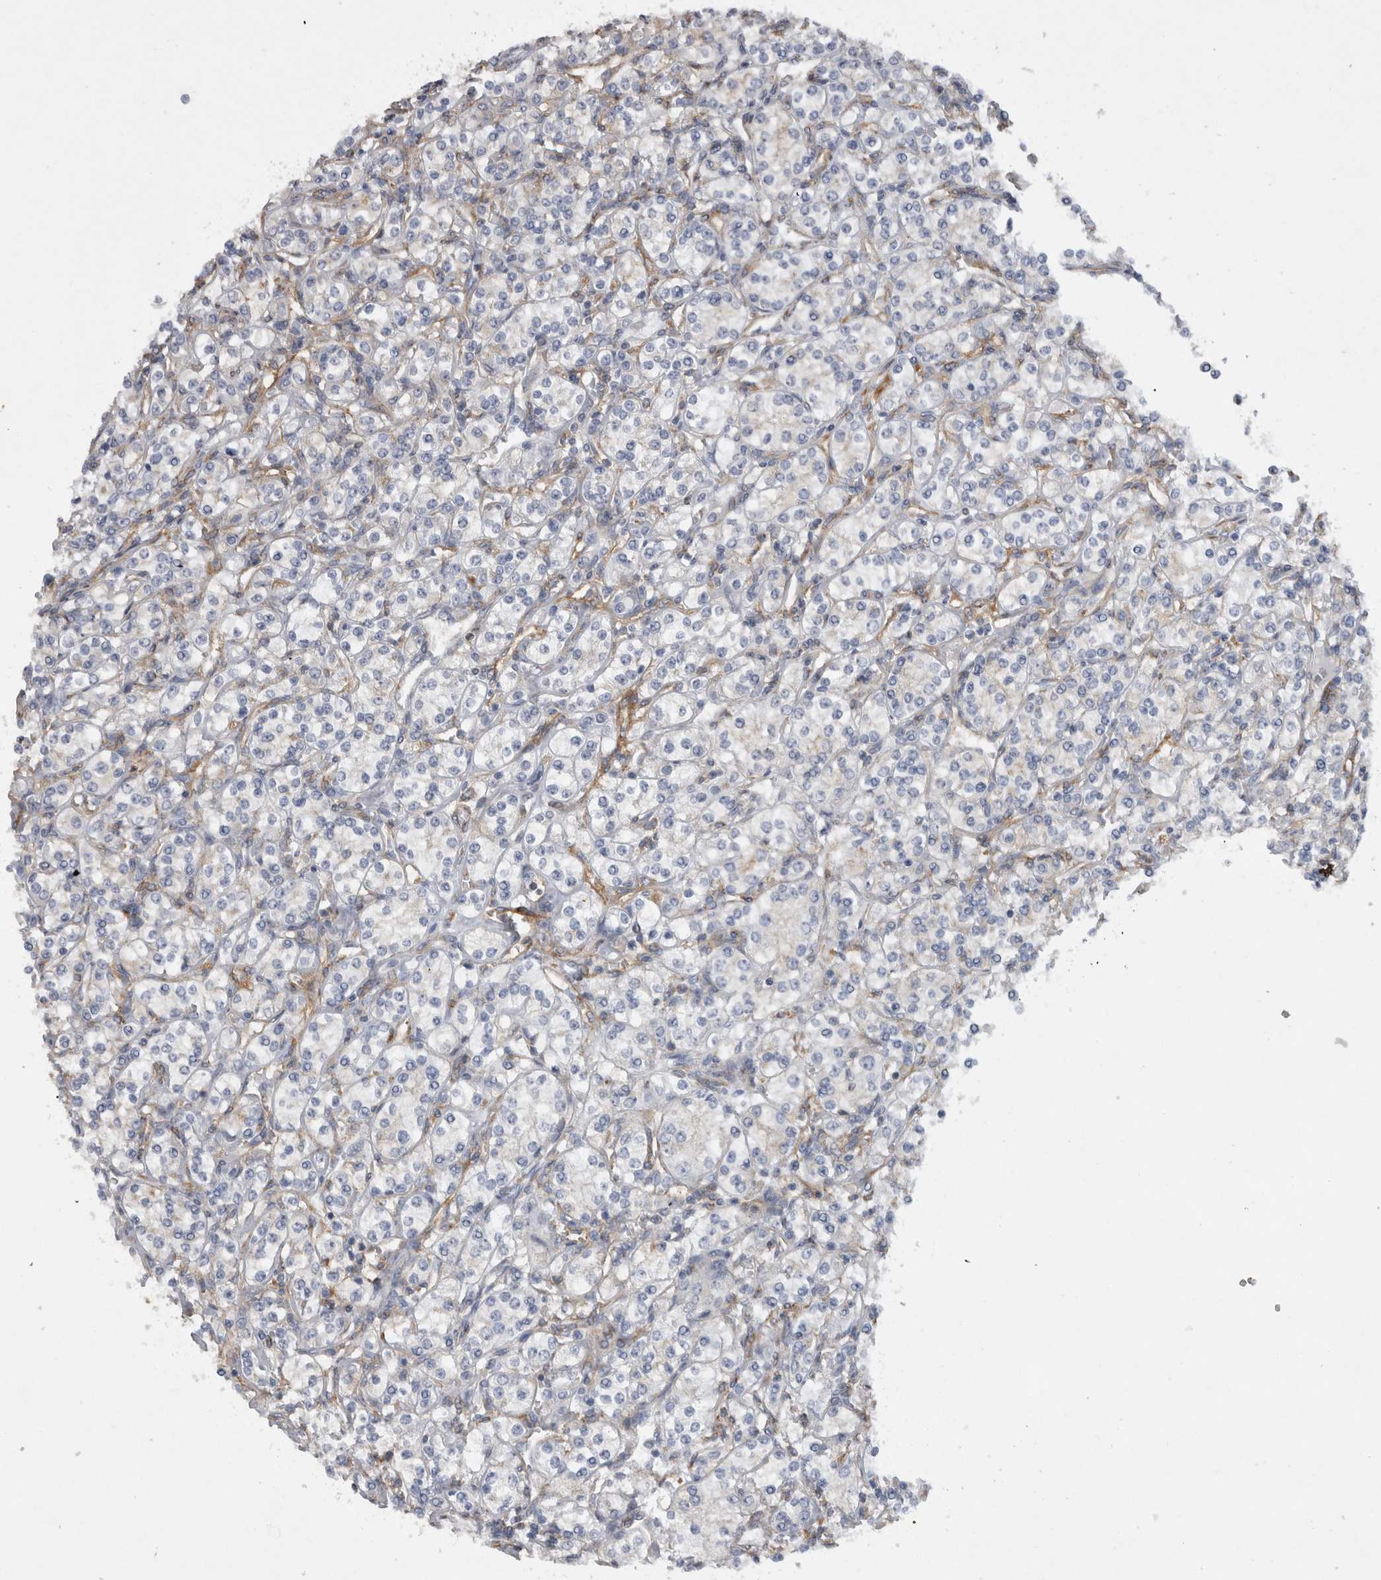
{"staining": {"intensity": "negative", "quantity": "none", "location": "none"}, "tissue": "renal cancer", "cell_type": "Tumor cells", "image_type": "cancer", "snomed": [{"axis": "morphology", "description": "Adenocarcinoma, NOS"}, {"axis": "topography", "description": "Kidney"}], "caption": "The photomicrograph exhibits no significant expression in tumor cells of renal cancer (adenocarcinoma).", "gene": "ATXN3", "patient": {"sex": "male", "age": 77}}